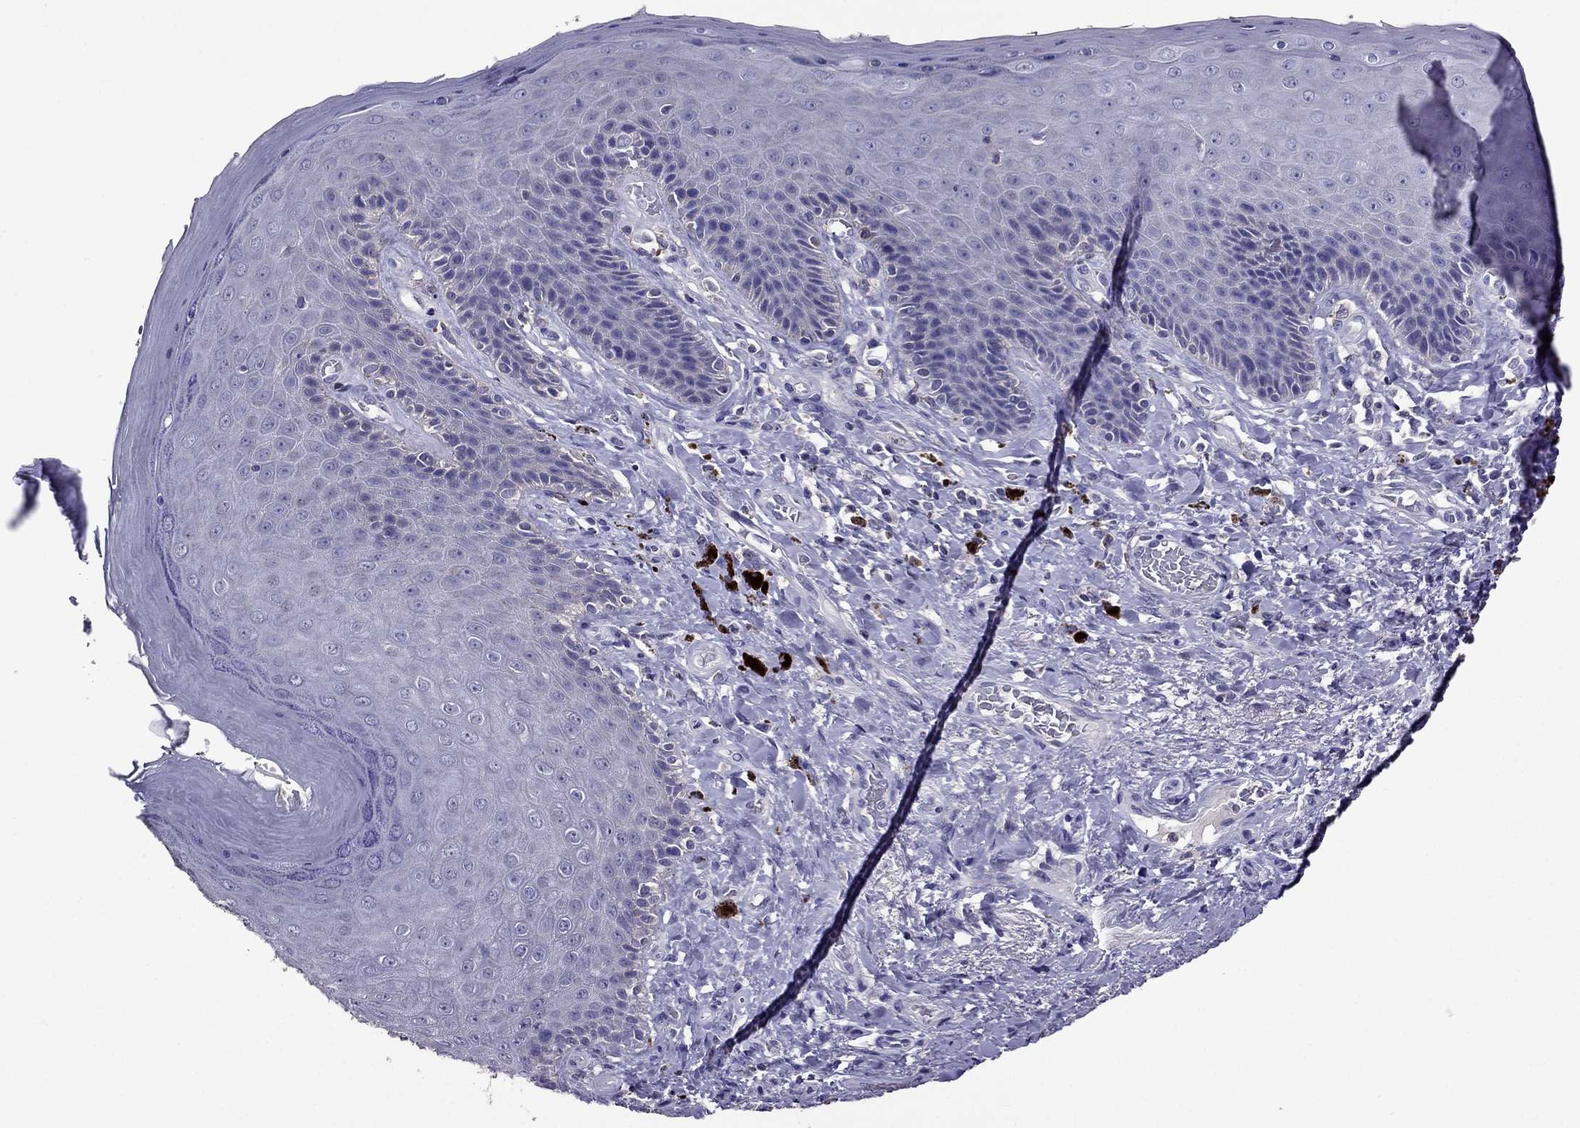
{"staining": {"intensity": "negative", "quantity": "none", "location": "none"}, "tissue": "skin", "cell_type": "Epidermal cells", "image_type": "normal", "snomed": [{"axis": "morphology", "description": "Normal tissue, NOS"}, {"axis": "topography", "description": "Skeletal muscle"}, {"axis": "topography", "description": "Anal"}, {"axis": "topography", "description": "Peripheral nerve tissue"}], "caption": "Immunohistochemical staining of benign human skin exhibits no significant staining in epidermal cells.", "gene": "NKX3", "patient": {"sex": "male", "age": 53}}